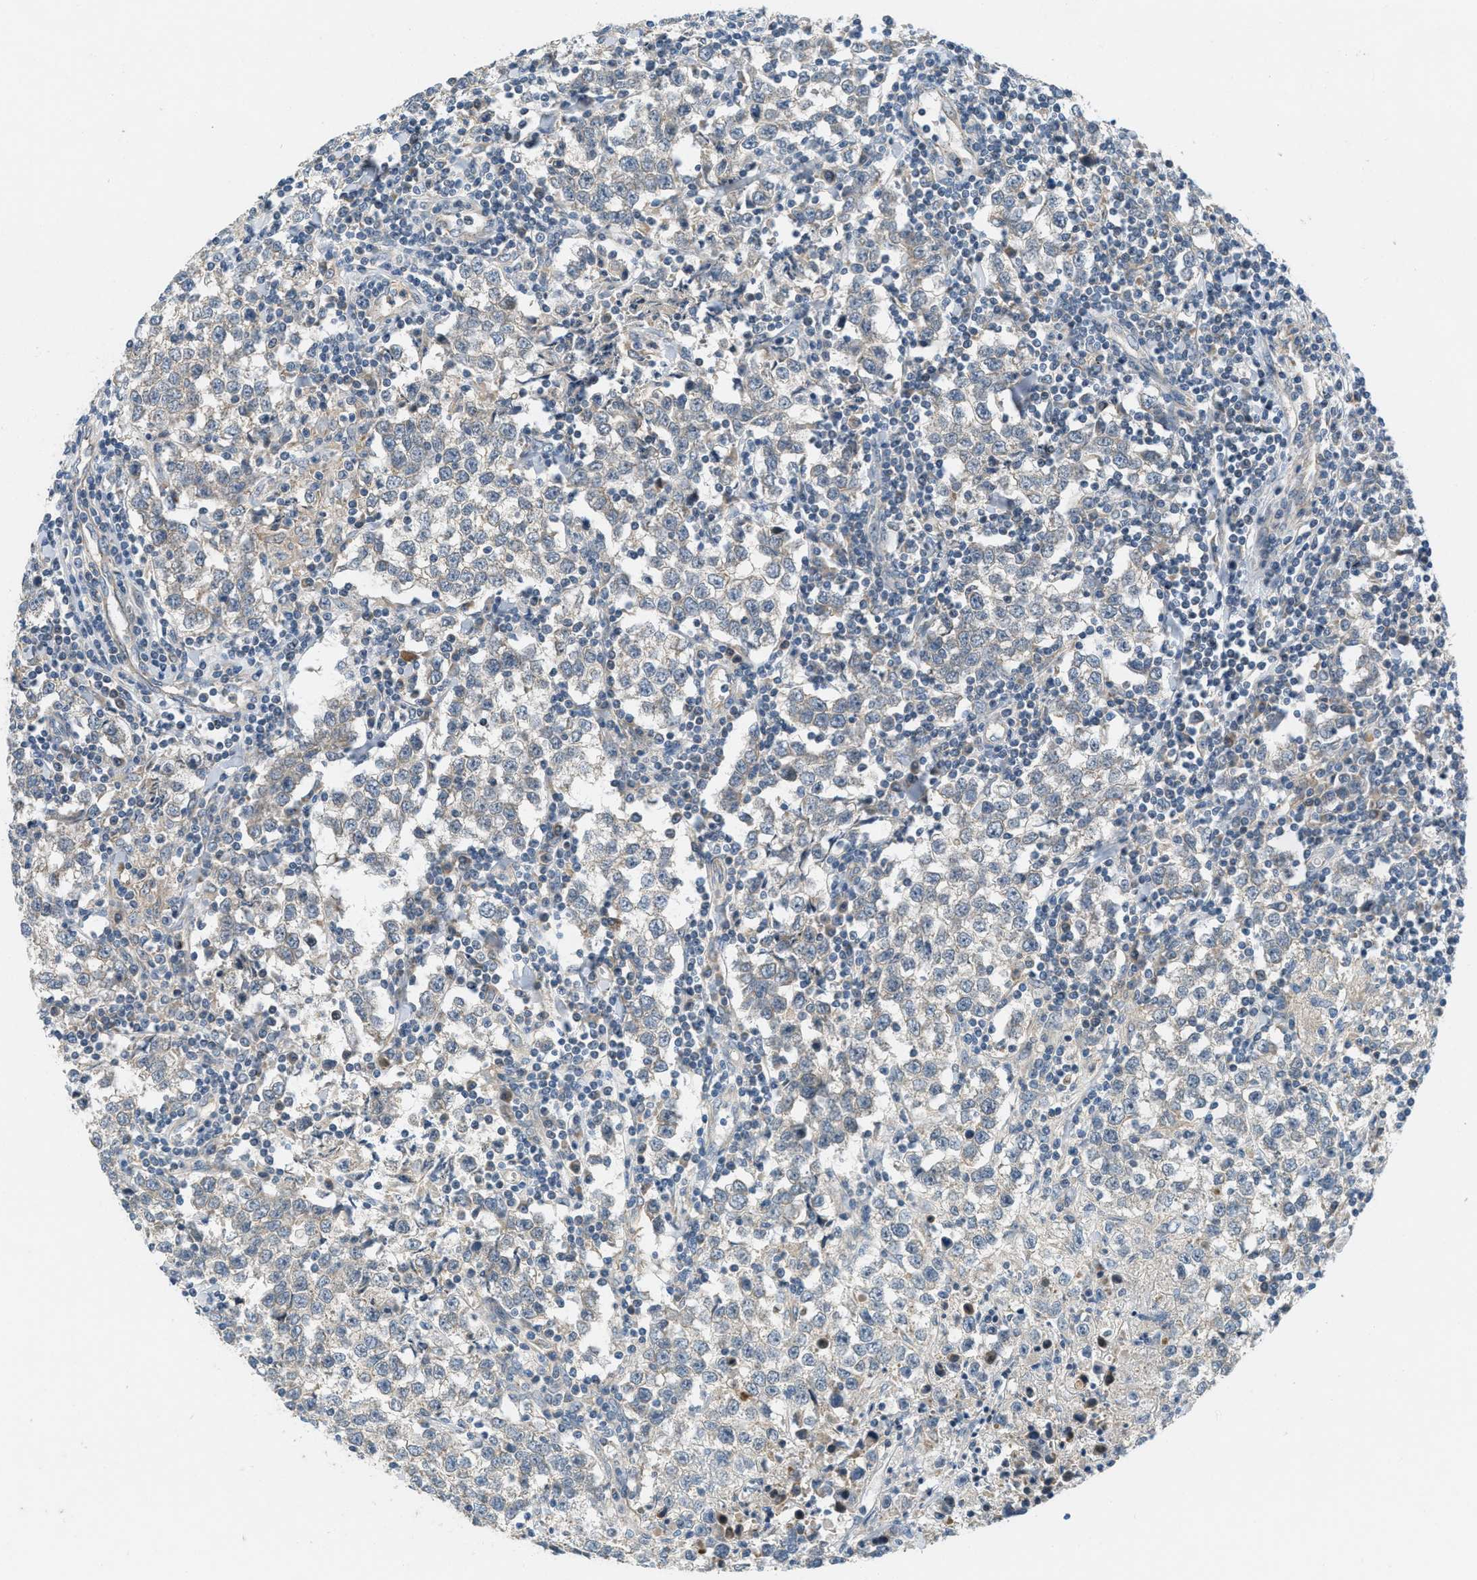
{"staining": {"intensity": "negative", "quantity": "none", "location": "none"}, "tissue": "testis cancer", "cell_type": "Tumor cells", "image_type": "cancer", "snomed": [{"axis": "morphology", "description": "Seminoma, NOS"}, {"axis": "morphology", "description": "Carcinoma, Embryonal, NOS"}, {"axis": "topography", "description": "Testis"}], "caption": "Immunohistochemical staining of human testis embryonal carcinoma shows no significant expression in tumor cells.", "gene": "ADCY6", "patient": {"sex": "male", "age": 36}}